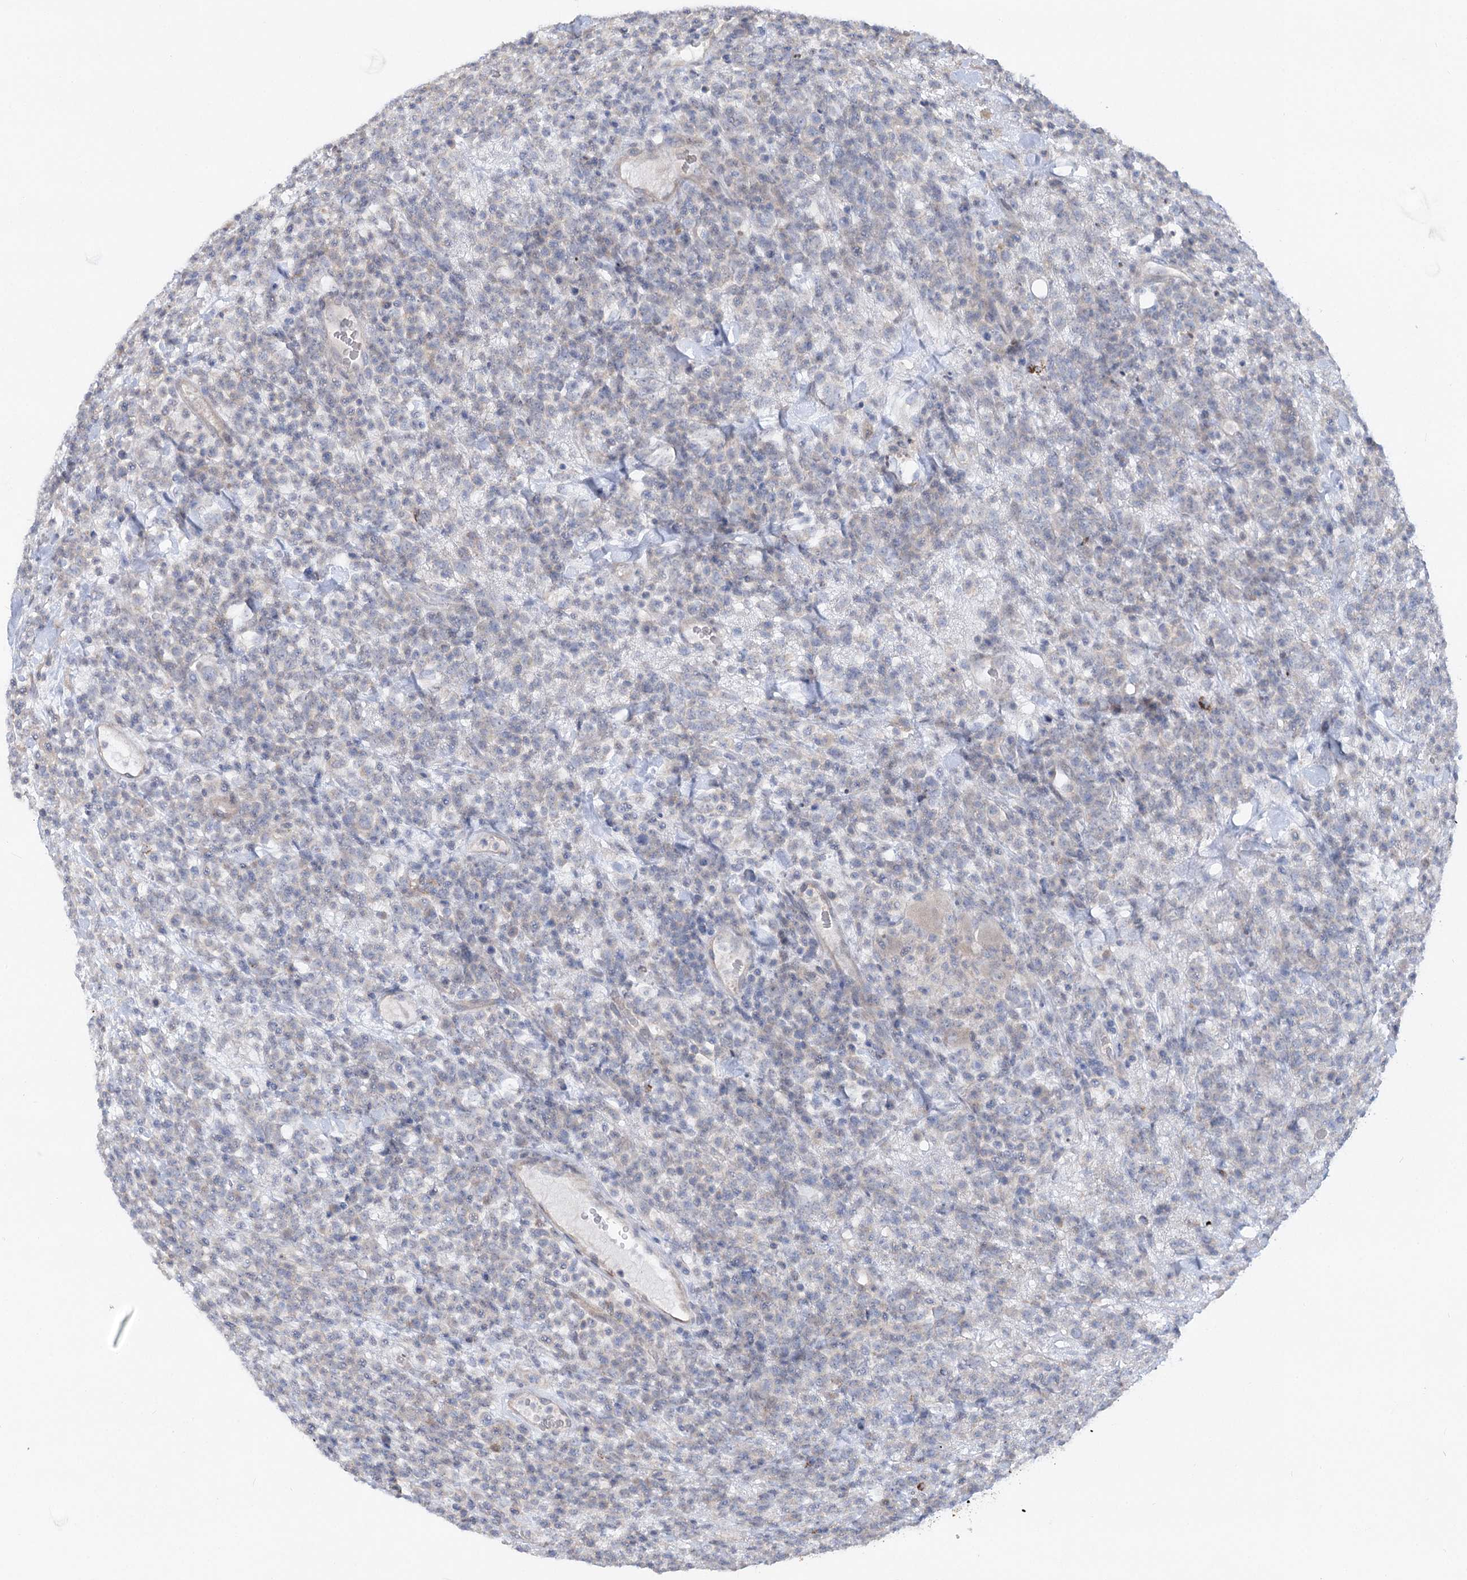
{"staining": {"intensity": "negative", "quantity": "none", "location": "none"}, "tissue": "lymphoma", "cell_type": "Tumor cells", "image_type": "cancer", "snomed": [{"axis": "morphology", "description": "Malignant lymphoma, non-Hodgkin's type, High grade"}, {"axis": "topography", "description": "Colon"}], "caption": "This image is of lymphoma stained with IHC to label a protein in brown with the nuclei are counter-stained blue. There is no staining in tumor cells.", "gene": "SCN11A", "patient": {"sex": "female", "age": 53}}